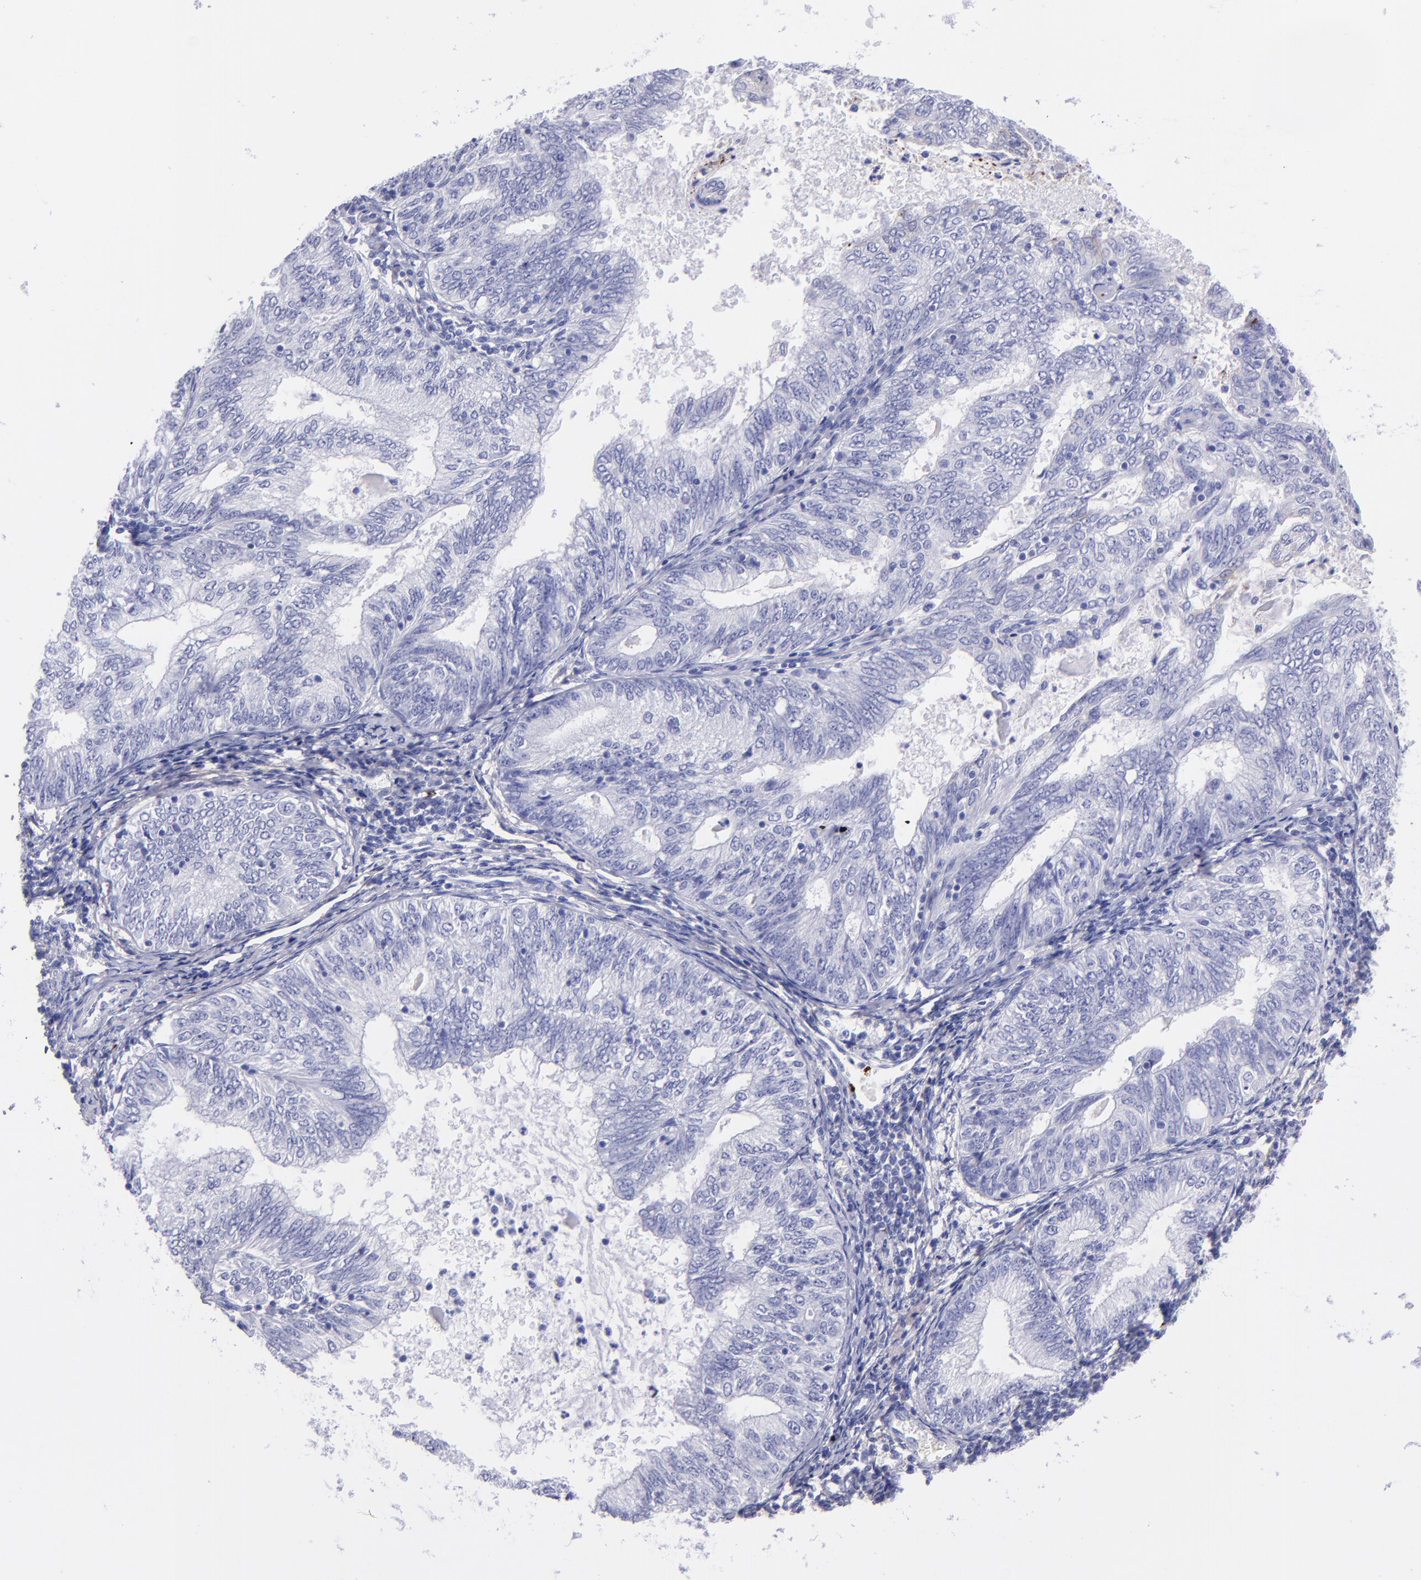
{"staining": {"intensity": "negative", "quantity": "none", "location": "none"}, "tissue": "endometrial cancer", "cell_type": "Tumor cells", "image_type": "cancer", "snomed": [{"axis": "morphology", "description": "Adenocarcinoma, NOS"}, {"axis": "topography", "description": "Endometrium"}], "caption": "Tumor cells are negative for protein expression in human adenocarcinoma (endometrial).", "gene": "EFCAB13", "patient": {"sex": "female", "age": 69}}